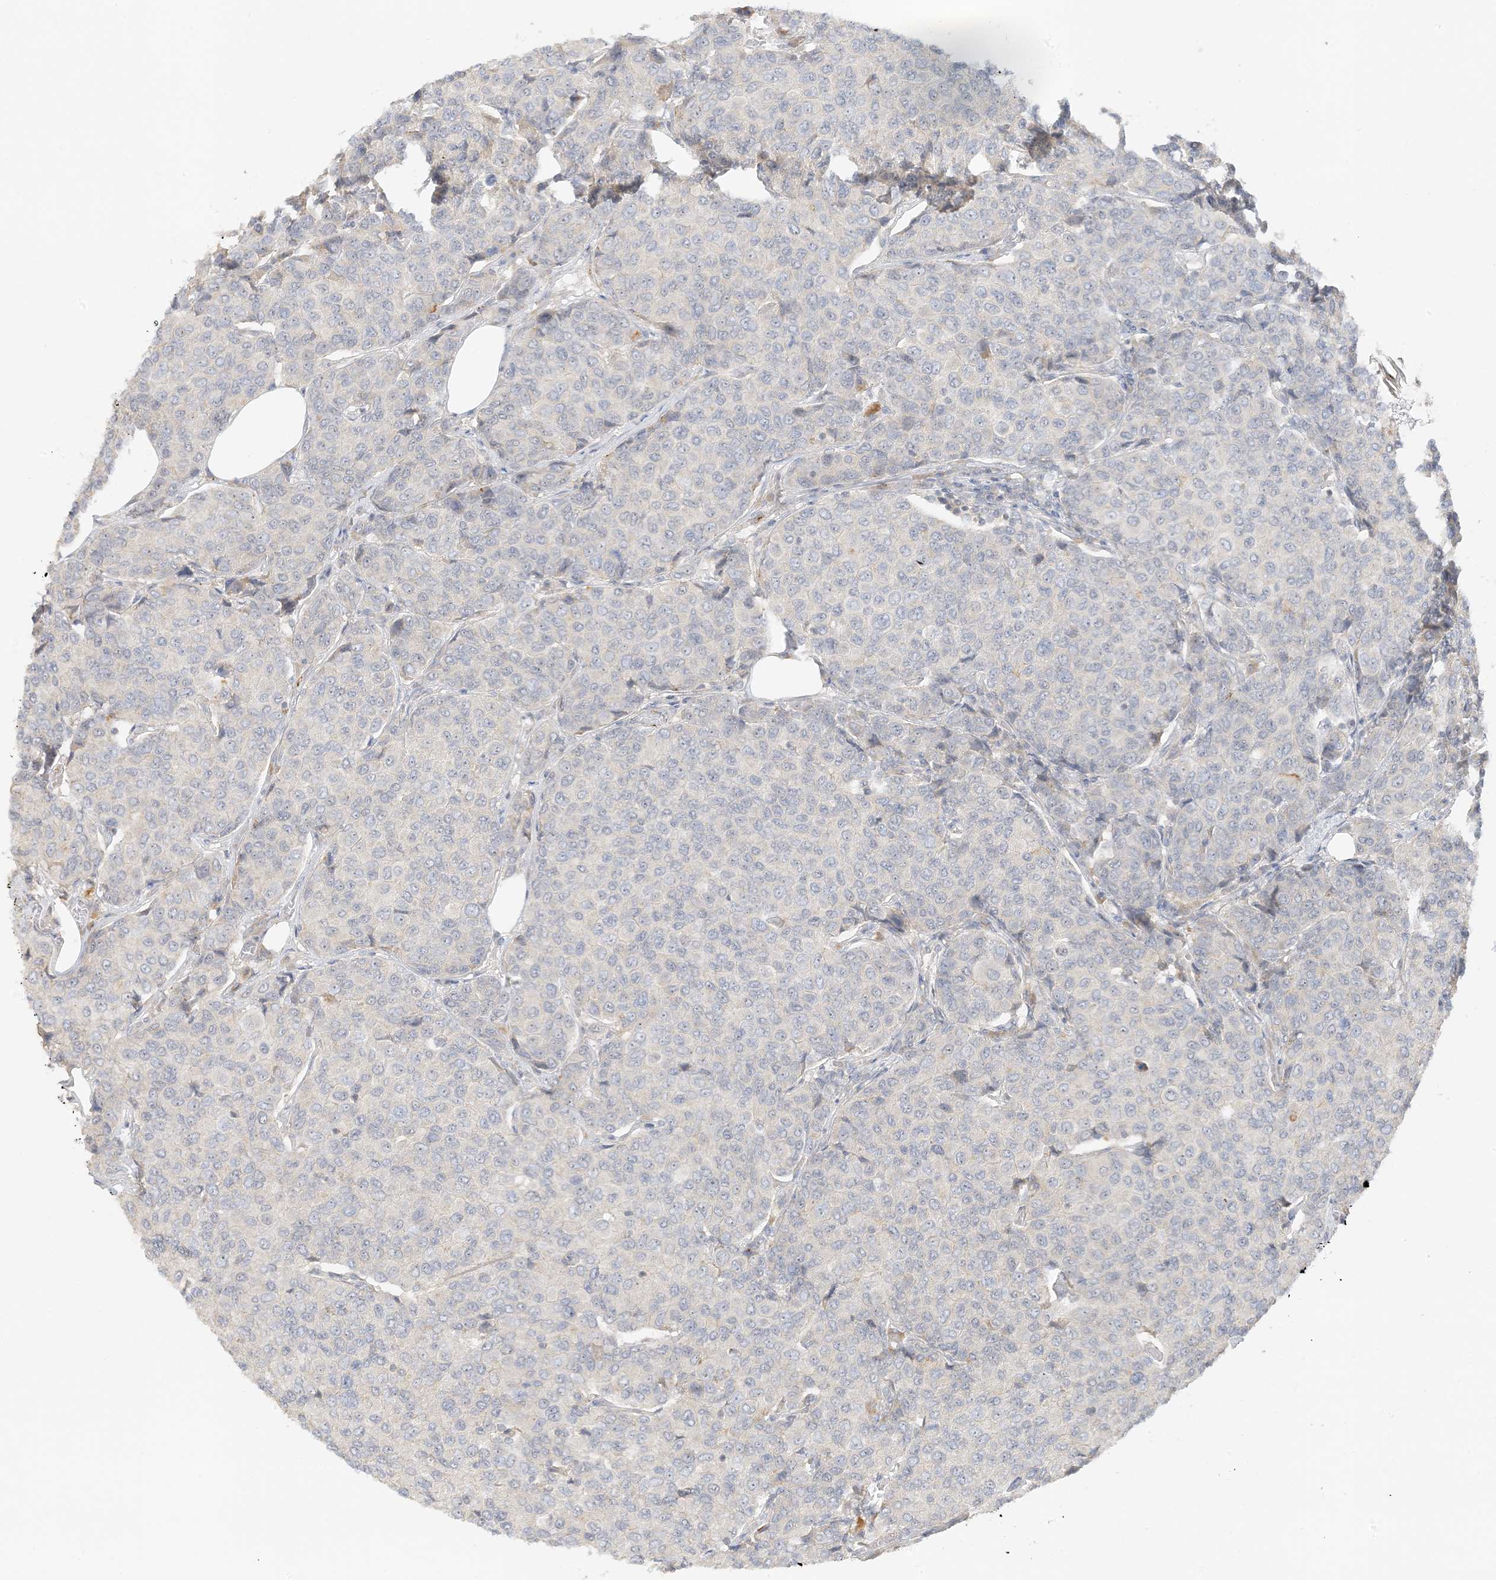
{"staining": {"intensity": "negative", "quantity": "none", "location": "none"}, "tissue": "breast cancer", "cell_type": "Tumor cells", "image_type": "cancer", "snomed": [{"axis": "morphology", "description": "Duct carcinoma"}, {"axis": "topography", "description": "Breast"}], "caption": "Immunohistochemical staining of infiltrating ductal carcinoma (breast) exhibits no significant staining in tumor cells. (Stains: DAB (3,3'-diaminobenzidine) immunohistochemistry with hematoxylin counter stain, Microscopy: brightfield microscopy at high magnification).", "gene": "ETAA1", "patient": {"sex": "female", "age": 55}}